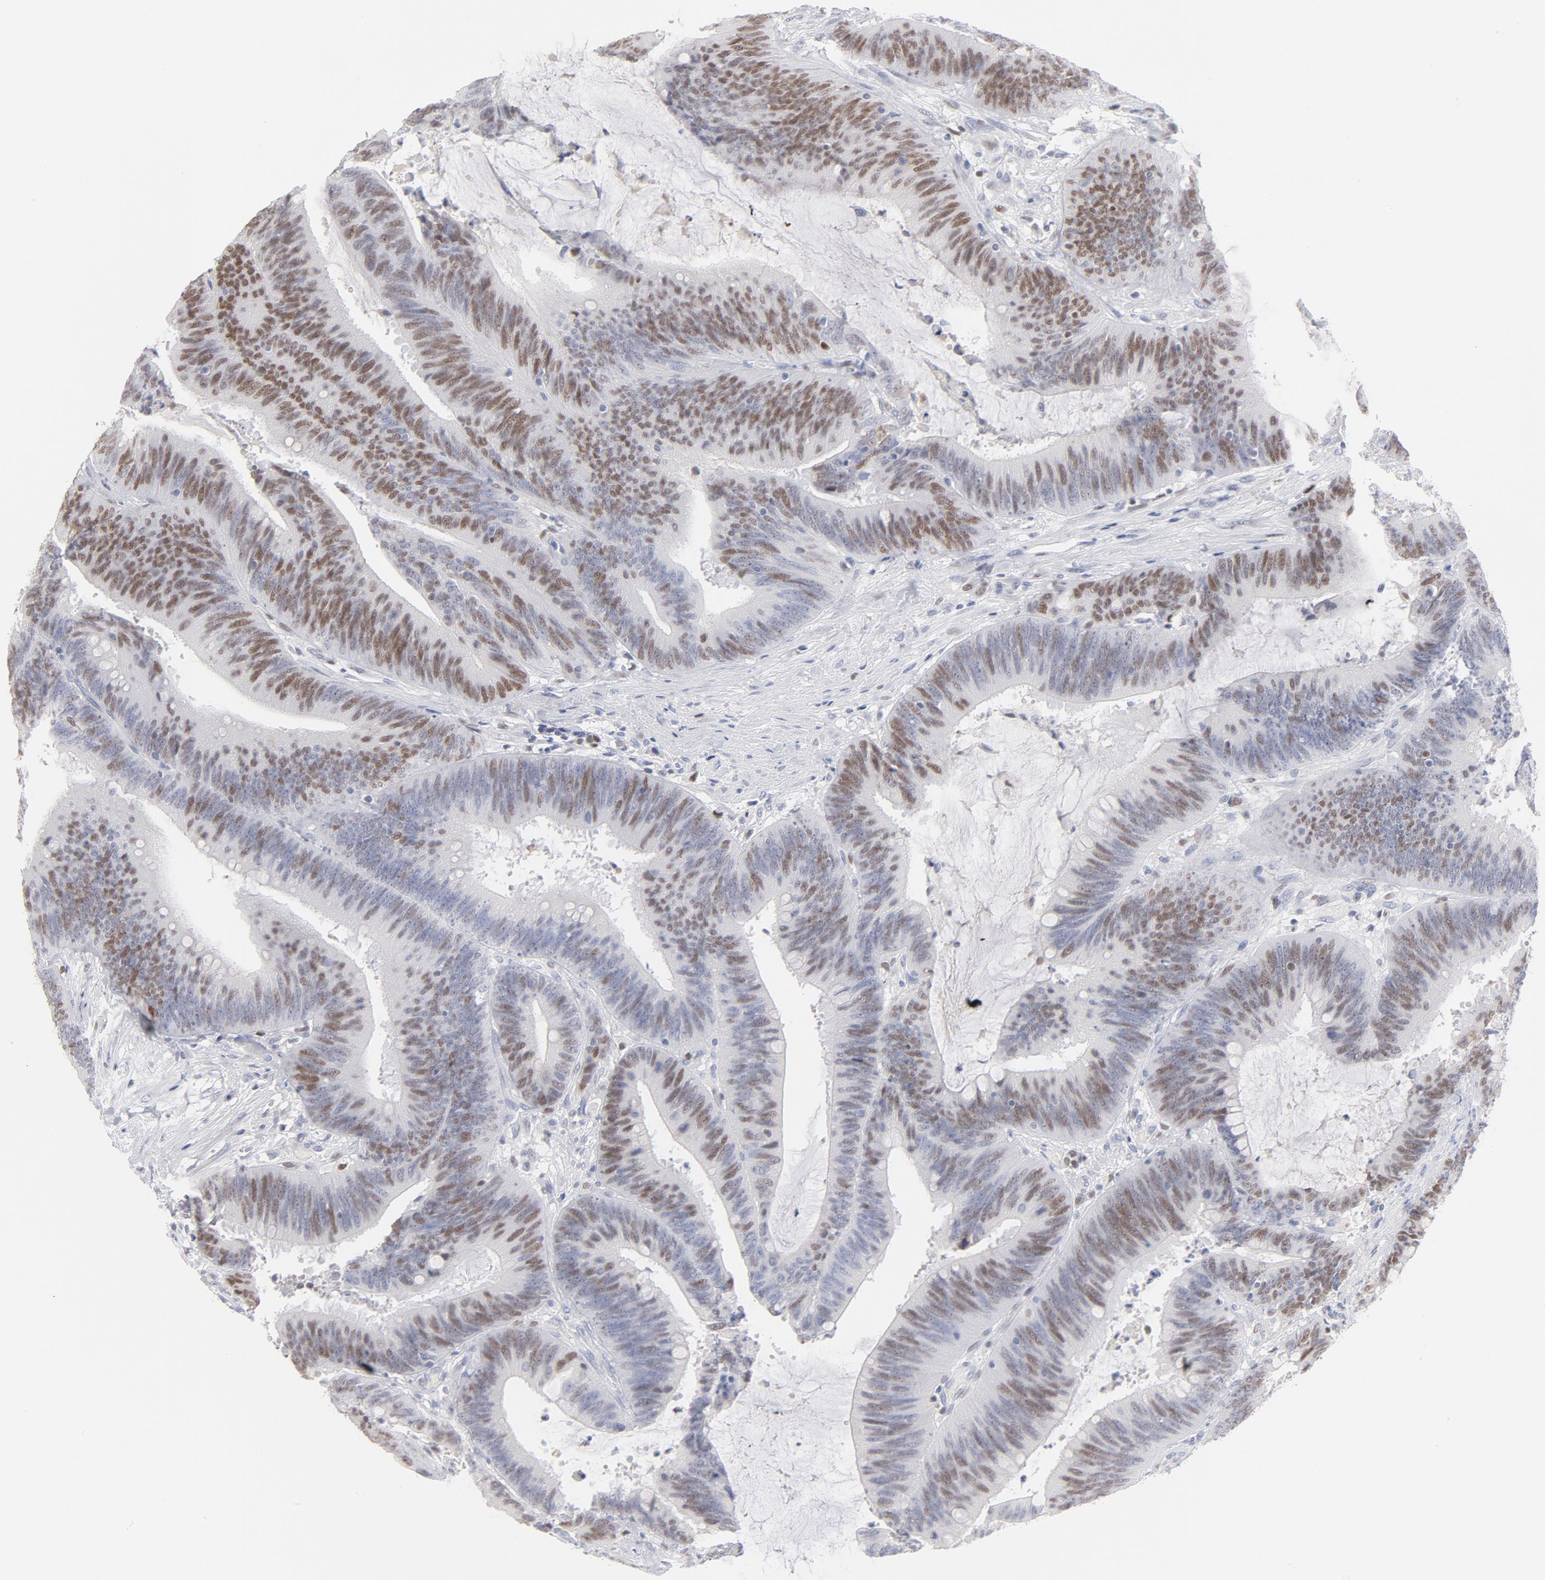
{"staining": {"intensity": "moderate", "quantity": ">75%", "location": "nuclear"}, "tissue": "colorectal cancer", "cell_type": "Tumor cells", "image_type": "cancer", "snomed": [{"axis": "morphology", "description": "Adenocarcinoma, NOS"}, {"axis": "topography", "description": "Rectum"}], "caption": "A brown stain shows moderate nuclear staining of a protein in colorectal cancer (adenocarcinoma) tumor cells.", "gene": "MCM7", "patient": {"sex": "female", "age": 66}}